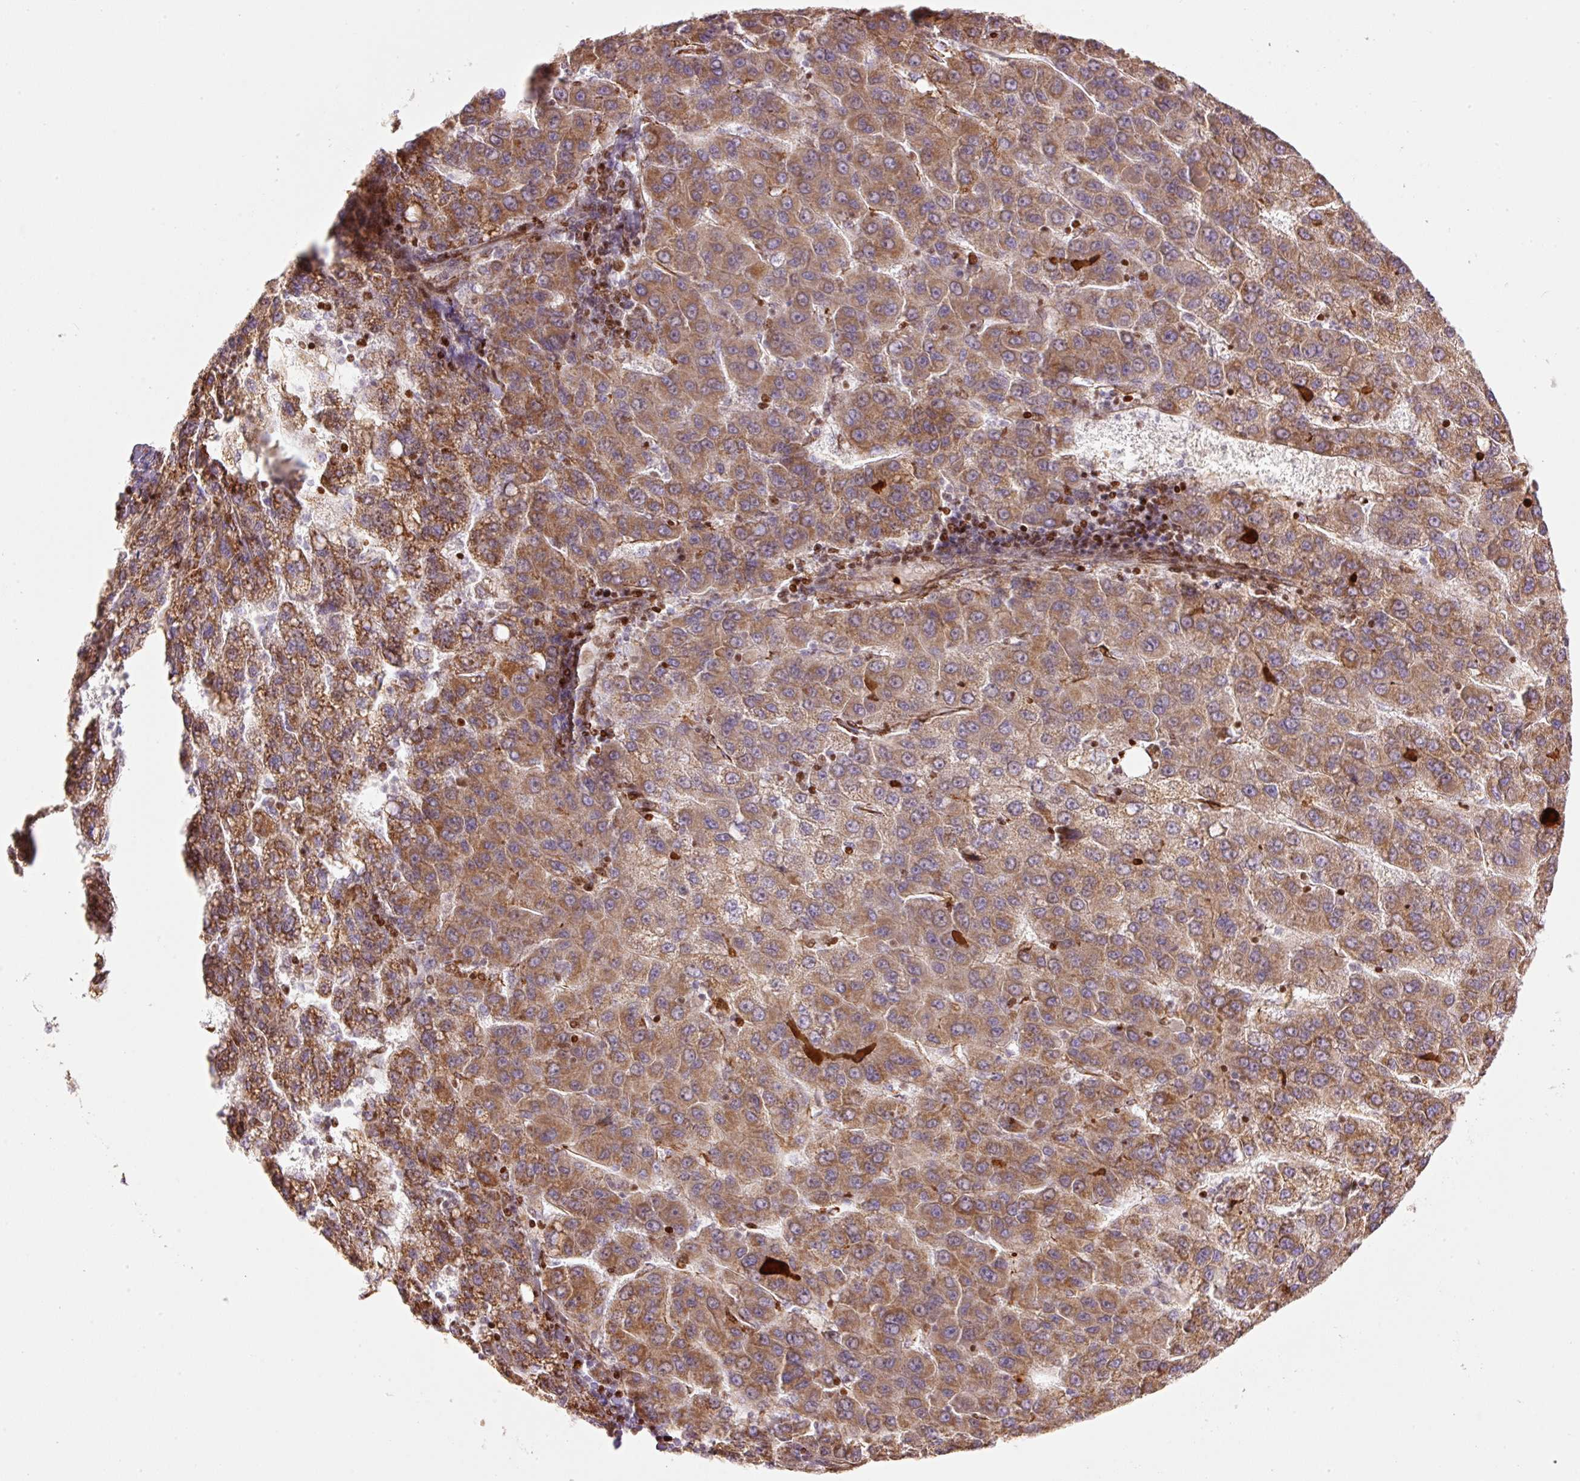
{"staining": {"intensity": "moderate", "quantity": ">75%", "location": "cytoplasmic/membranous"}, "tissue": "liver cancer", "cell_type": "Tumor cells", "image_type": "cancer", "snomed": [{"axis": "morphology", "description": "Carcinoma, Hepatocellular, NOS"}, {"axis": "topography", "description": "Liver"}], "caption": "About >75% of tumor cells in human liver cancer demonstrate moderate cytoplasmic/membranous protein expression as visualized by brown immunohistochemical staining.", "gene": "TMEM8B", "patient": {"sex": "female", "age": 82}}